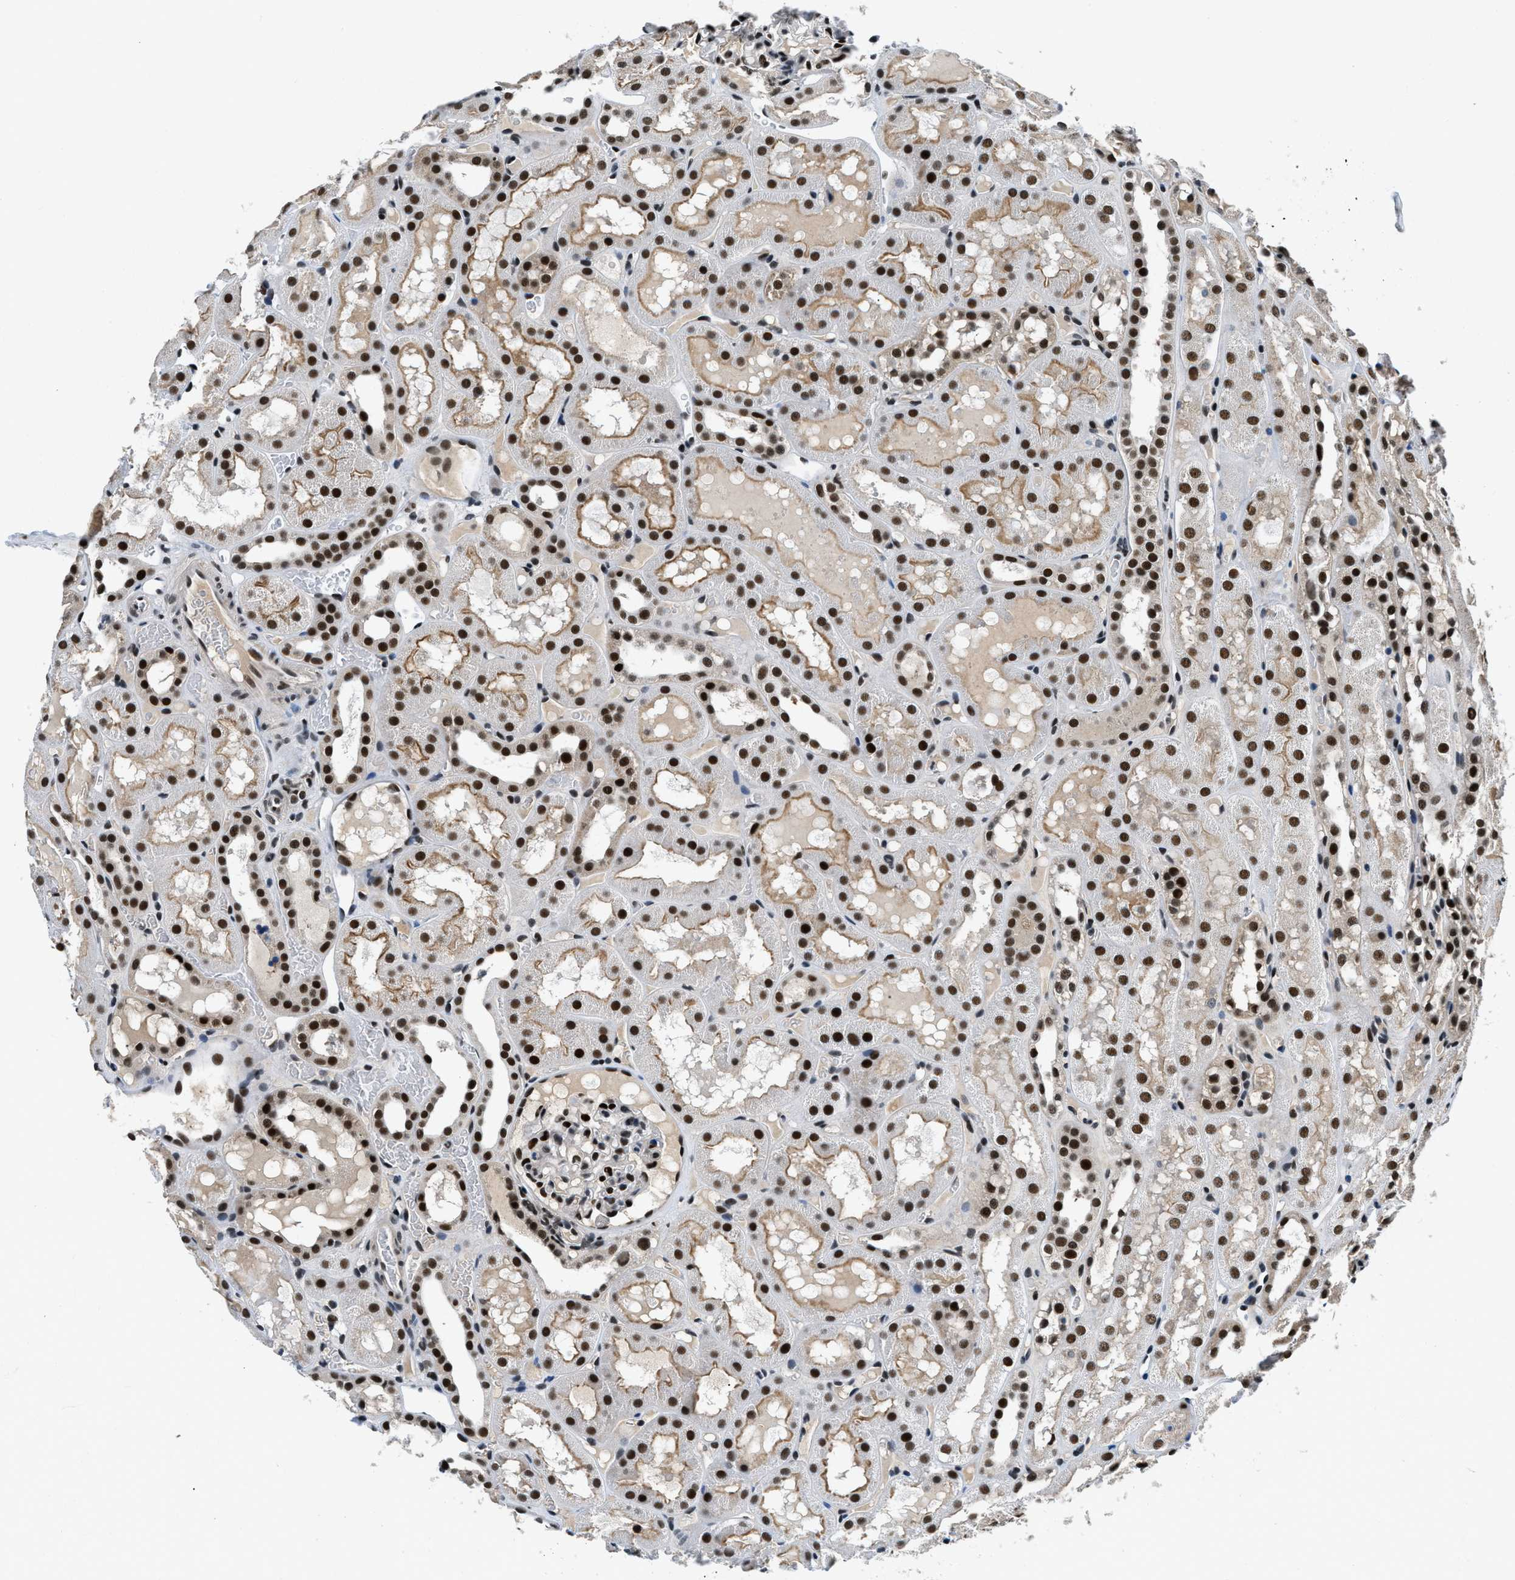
{"staining": {"intensity": "strong", "quantity": "25%-75%", "location": "nuclear"}, "tissue": "kidney", "cell_type": "Cells in glomeruli", "image_type": "normal", "snomed": [{"axis": "morphology", "description": "Normal tissue, NOS"}, {"axis": "topography", "description": "Kidney"}, {"axis": "topography", "description": "Urinary bladder"}], "caption": "Kidney stained with DAB IHC reveals high levels of strong nuclear expression in approximately 25%-75% of cells in glomeruli. The staining was performed using DAB (3,3'-diaminobenzidine), with brown indicating positive protein expression. Nuclei are stained blue with hematoxylin.", "gene": "KDM3B", "patient": {"sex": "male", "age": 16}}